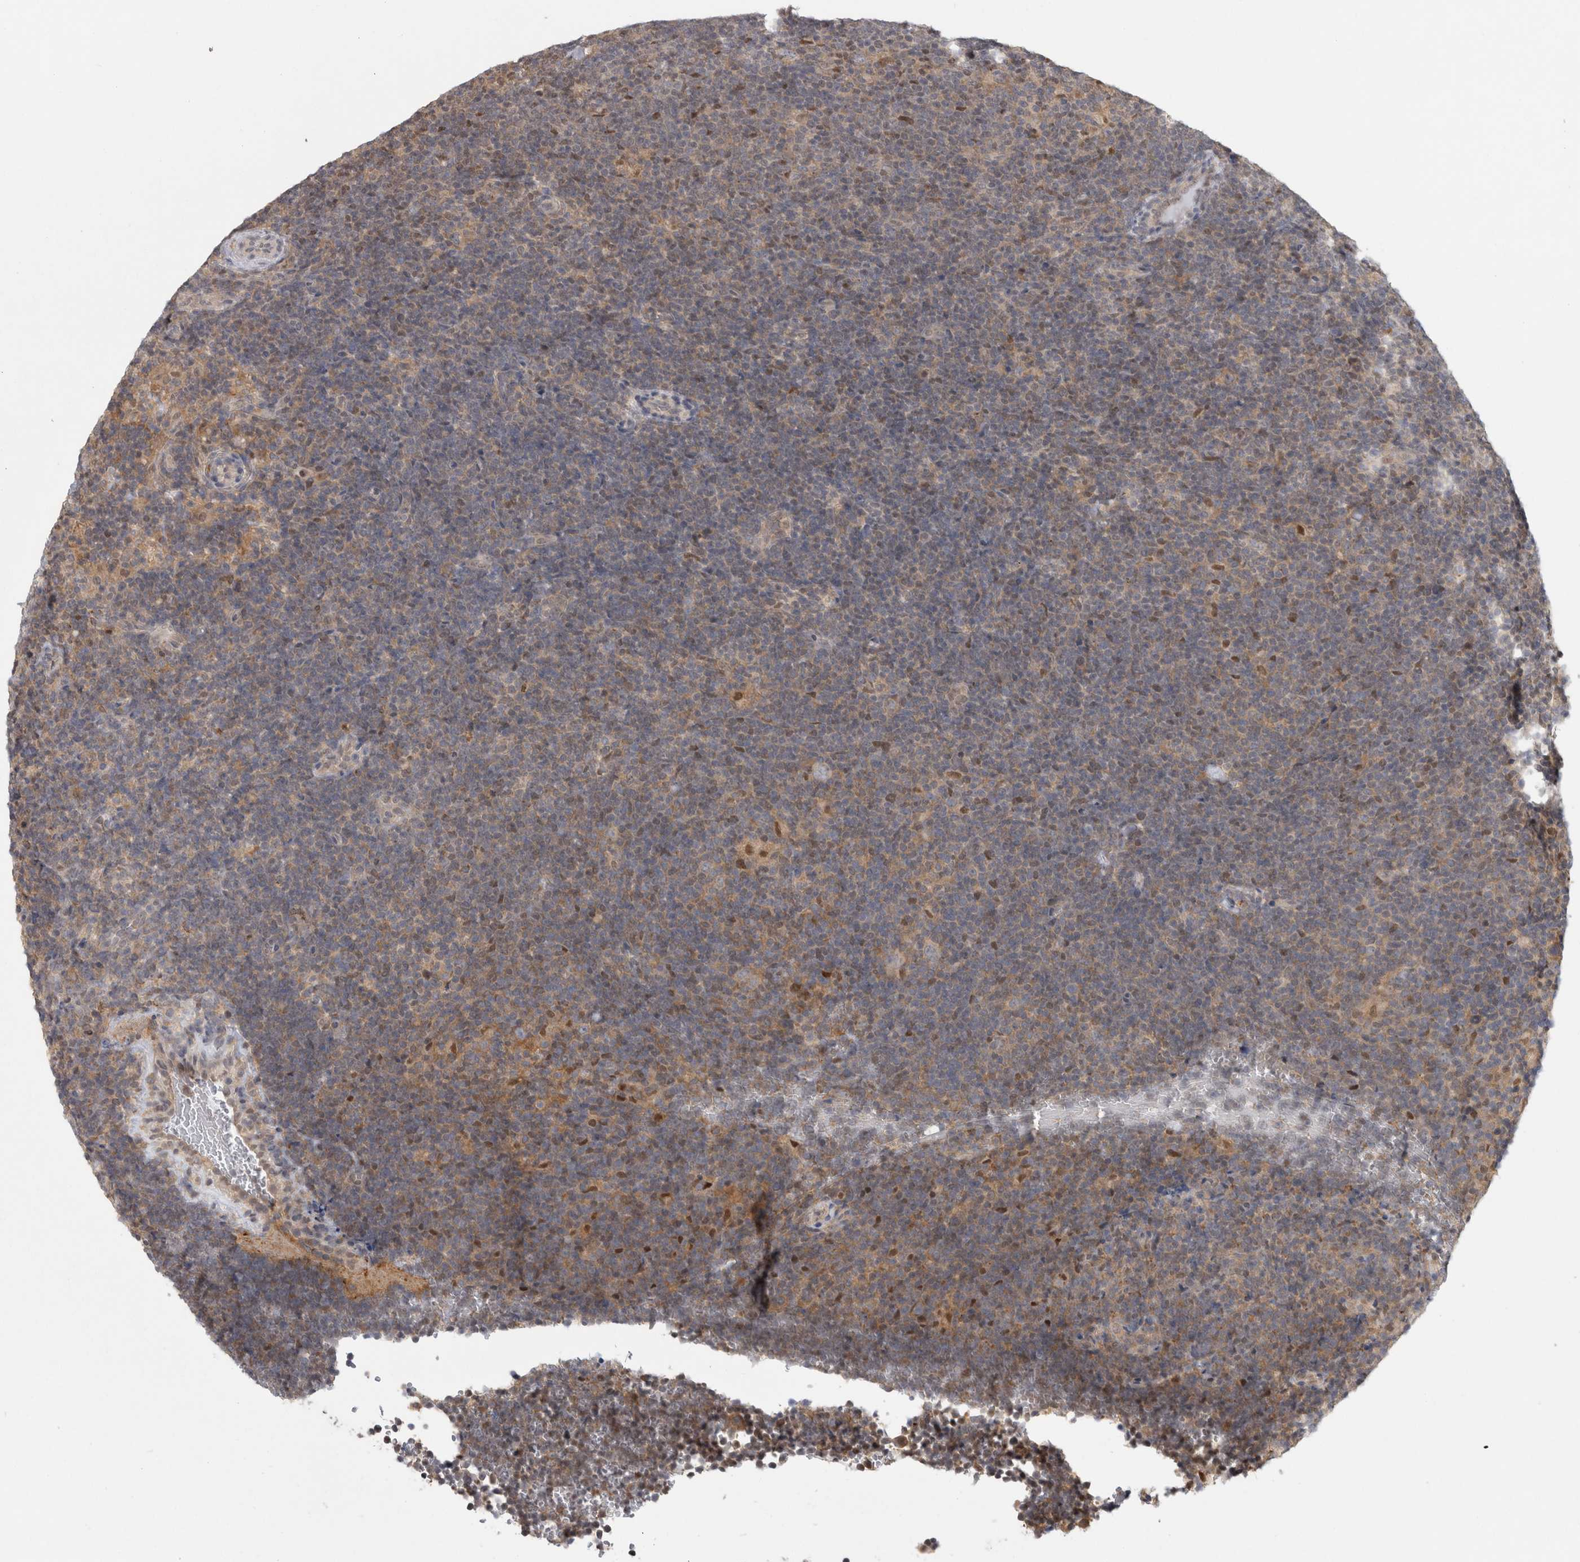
{"staining": {"intensity": "weak", "quantity": "25%-75%", "location": "cytoplasmic/membranous"}, "tissue": "lymphoma", "cell_type": "Tumor cells", "image_type": "cancer", "snomed": [{"axis": "morphology", "description": "Hodgkin's disease, NOS"}, {"axis": "topography", "description": "Lymph node"}], "caption": "DAB (3,3'-diaminobenzidine) immunohistochemical staining of human lymphoma demonstrates weak cytoplasmic/membranous protein staining in about 25%-75% of tumor cells.", "gene": "PIGP", "patient": {"sex": "female", "age": 57}}